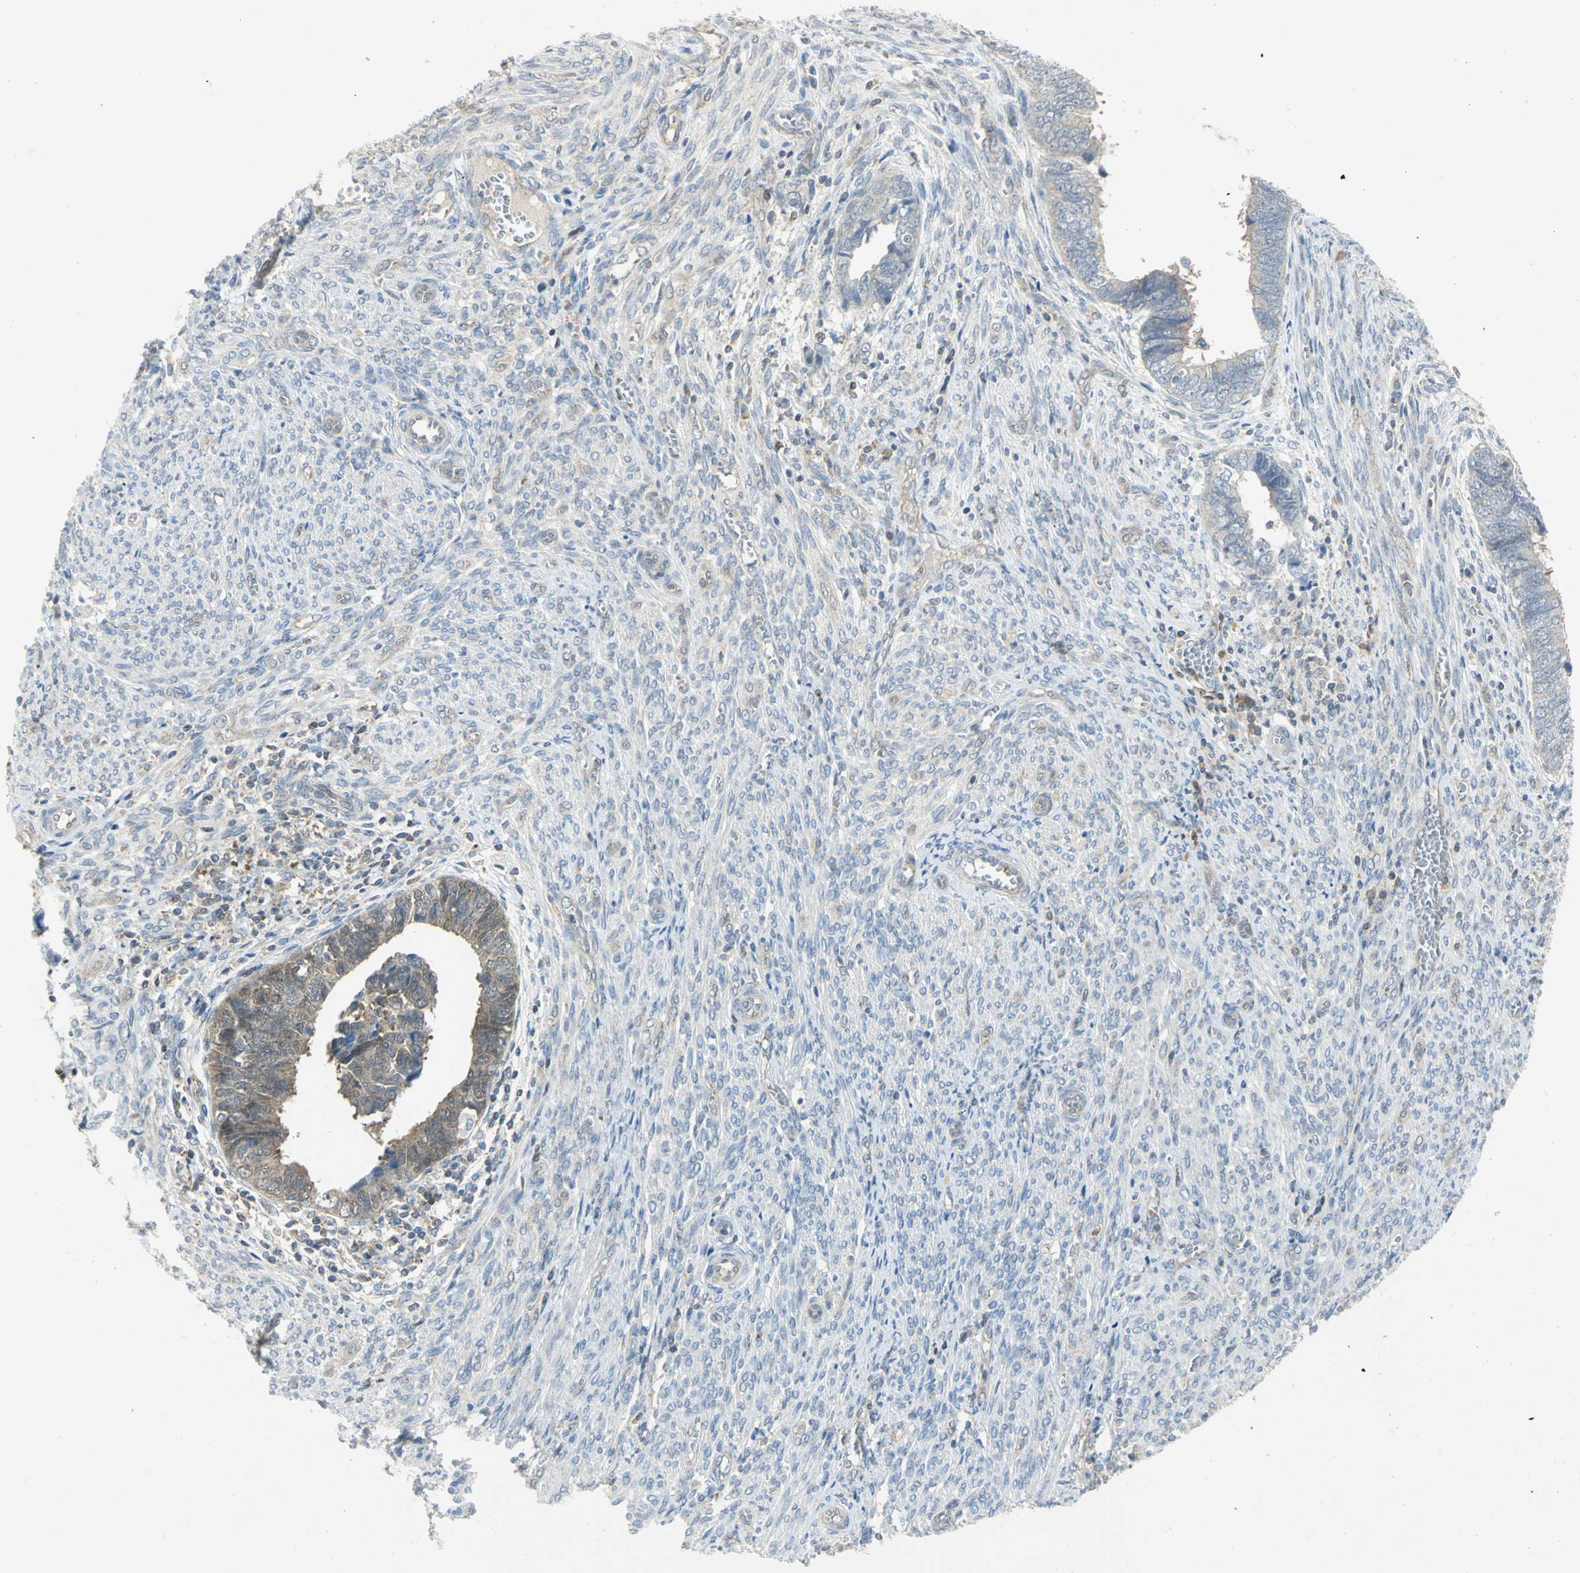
{"staining": {"intensity": "moderate", "quantity": "<25%", "location": "cytoplasmic/membranous"}, "tissue": "endometrial cancer", "cell_type": "Tumor cells", "image_type": "cancer", "snomed": [{"axis": "morphology", "description": "Adenocarcinoma, NOS"}, {"axis": "topography", "description": "Endometrium"}], "caption": "IHC of human adenocarcinoma (endometrial) demonstrates low levels of moderate cytoplasmic/membranous staining in about <25% of tumor cells.", "gene": "PPIA", "patient": {"sex": "female", "age": 75}}